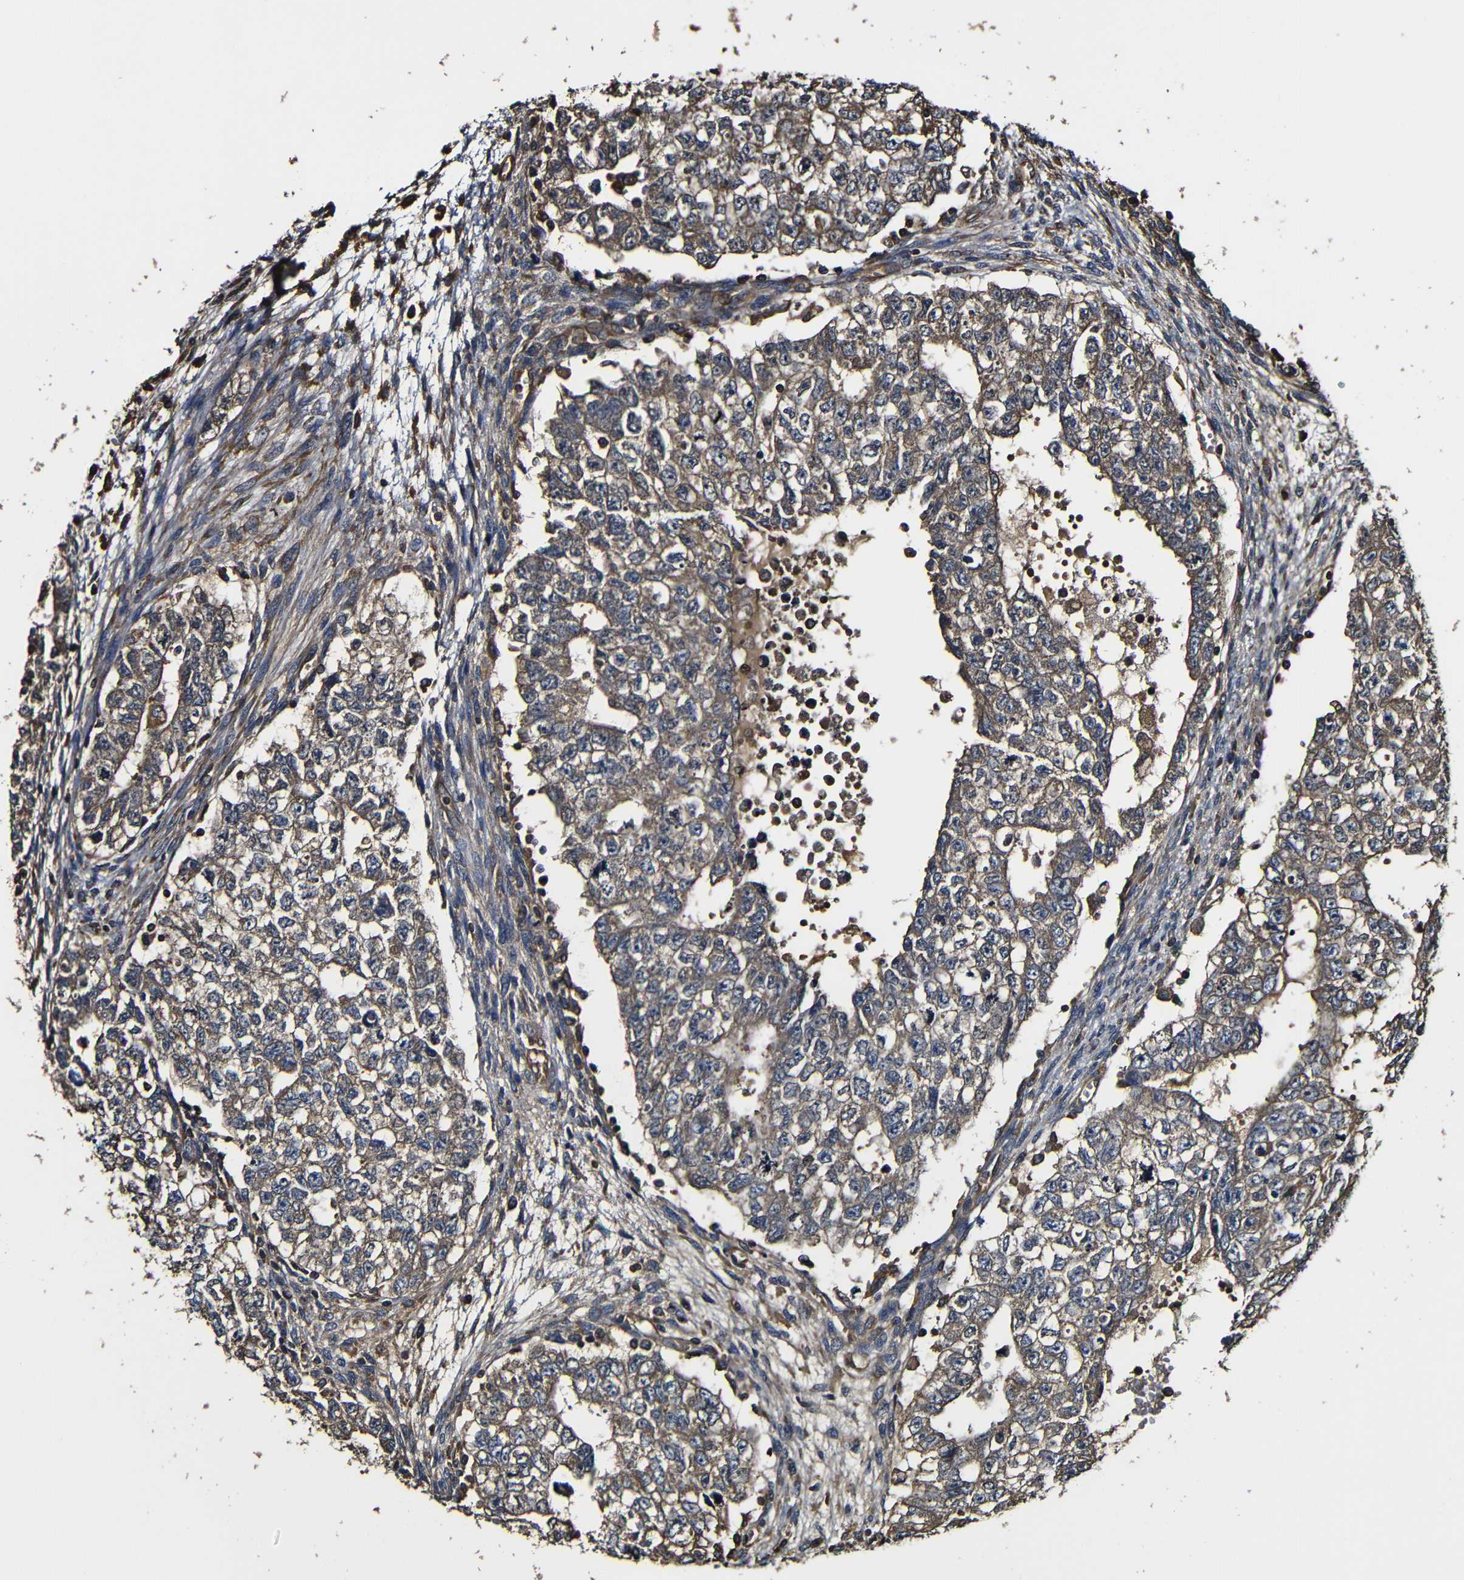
{"staining": {"intensity": "moderate", "quantity": ">75%", "location": "cytoplasmic/membranous"}, "tissue": "testis cancer", "cell_type": "Tumor cells", "image_type": "cancer", "snomed": [{"axis": "morphology", "description": "Seminoma, NOS"}, {"axis": "morphology", "description": "Carcinoma, Embryonal, NOS"}, {"axis": "topography", "description": "Testis"}], "caption": "This photomicrograph displays testis seminoma stained with IHC to label a protein in brown. The cytoplasmic/membranous of tumor cells show moderate positivity for the protein. Nuclei are counter-stained blue.", "gene": "MSN", "patient": {"sex": "male", "age": 38}}